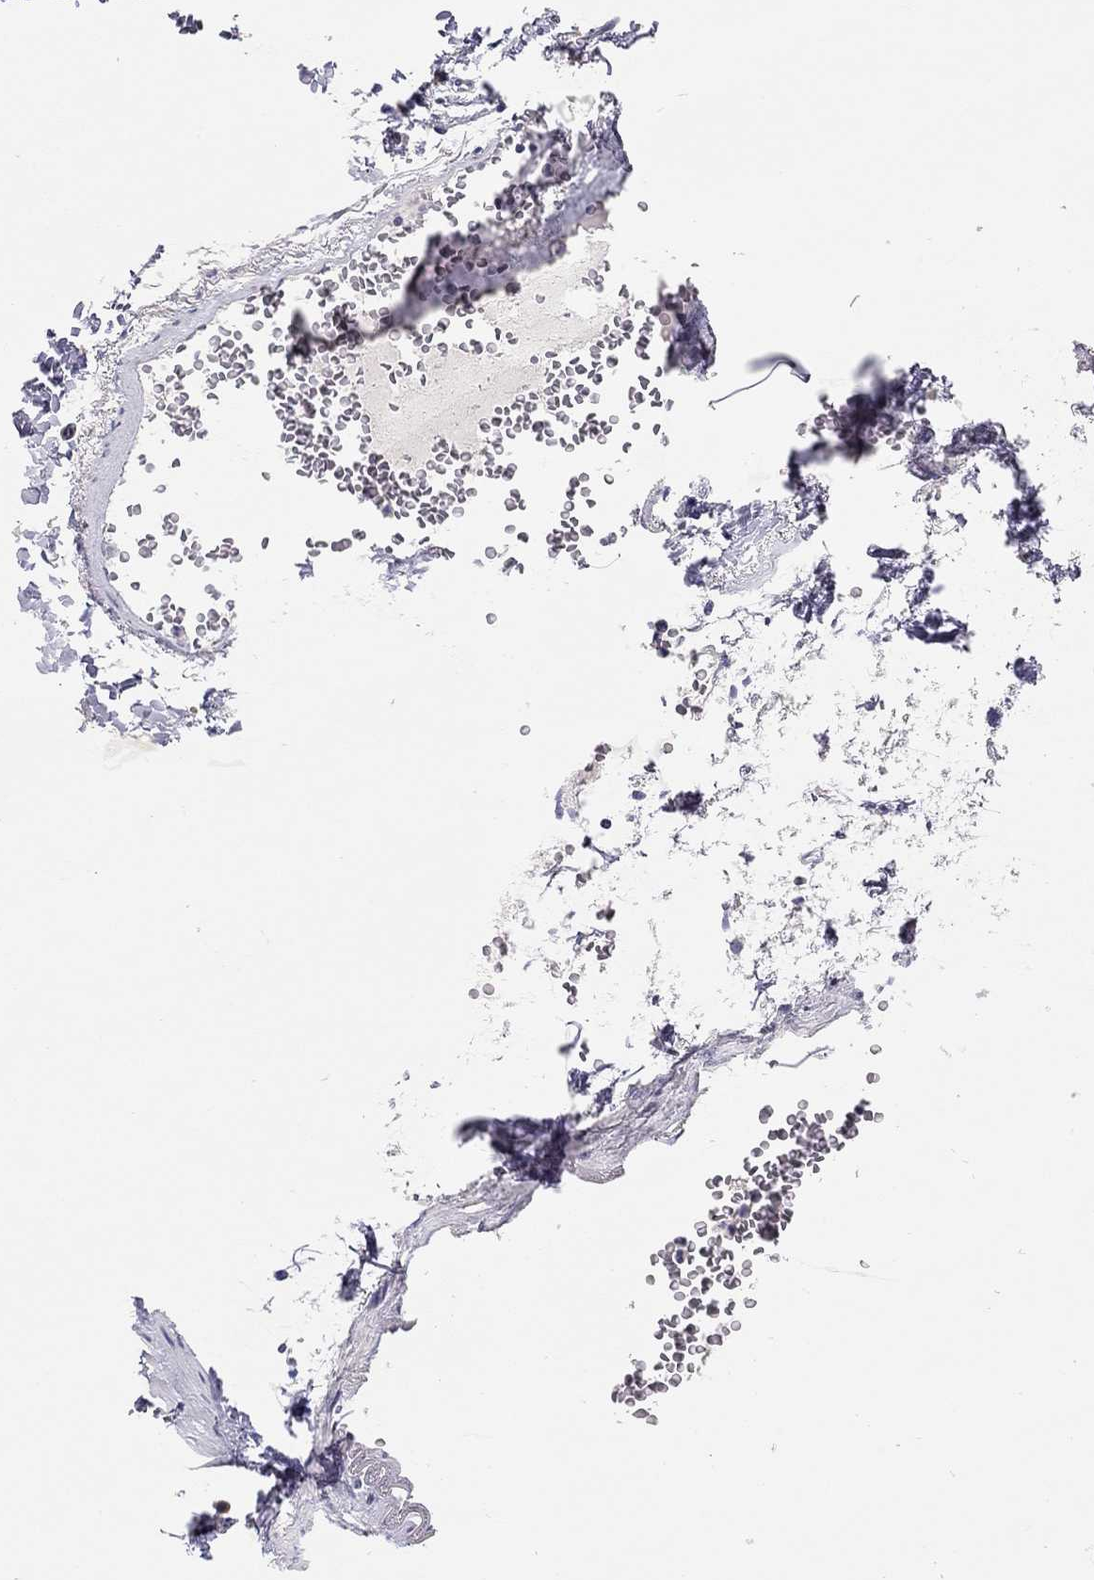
{"staining": {"intensity": "moderate", "quantity": "<25%", "location": "cytoplasmic/membranous"}, "tissue": "duodenum", "cell_type": "Glandular cells", "image_type": "normal", "snomed": [{"axis": "morphology", "description": "Normal tissue, NOS"}, {"axis": "topography", "description": "Duodenum"}], "caption": "Moderate cytoplasmic/membranous expression is identified in about <25% of glandular cells in benign duodenum.", "gene": "SCARB1", "patient": {"sex": "female", "age": 67}}